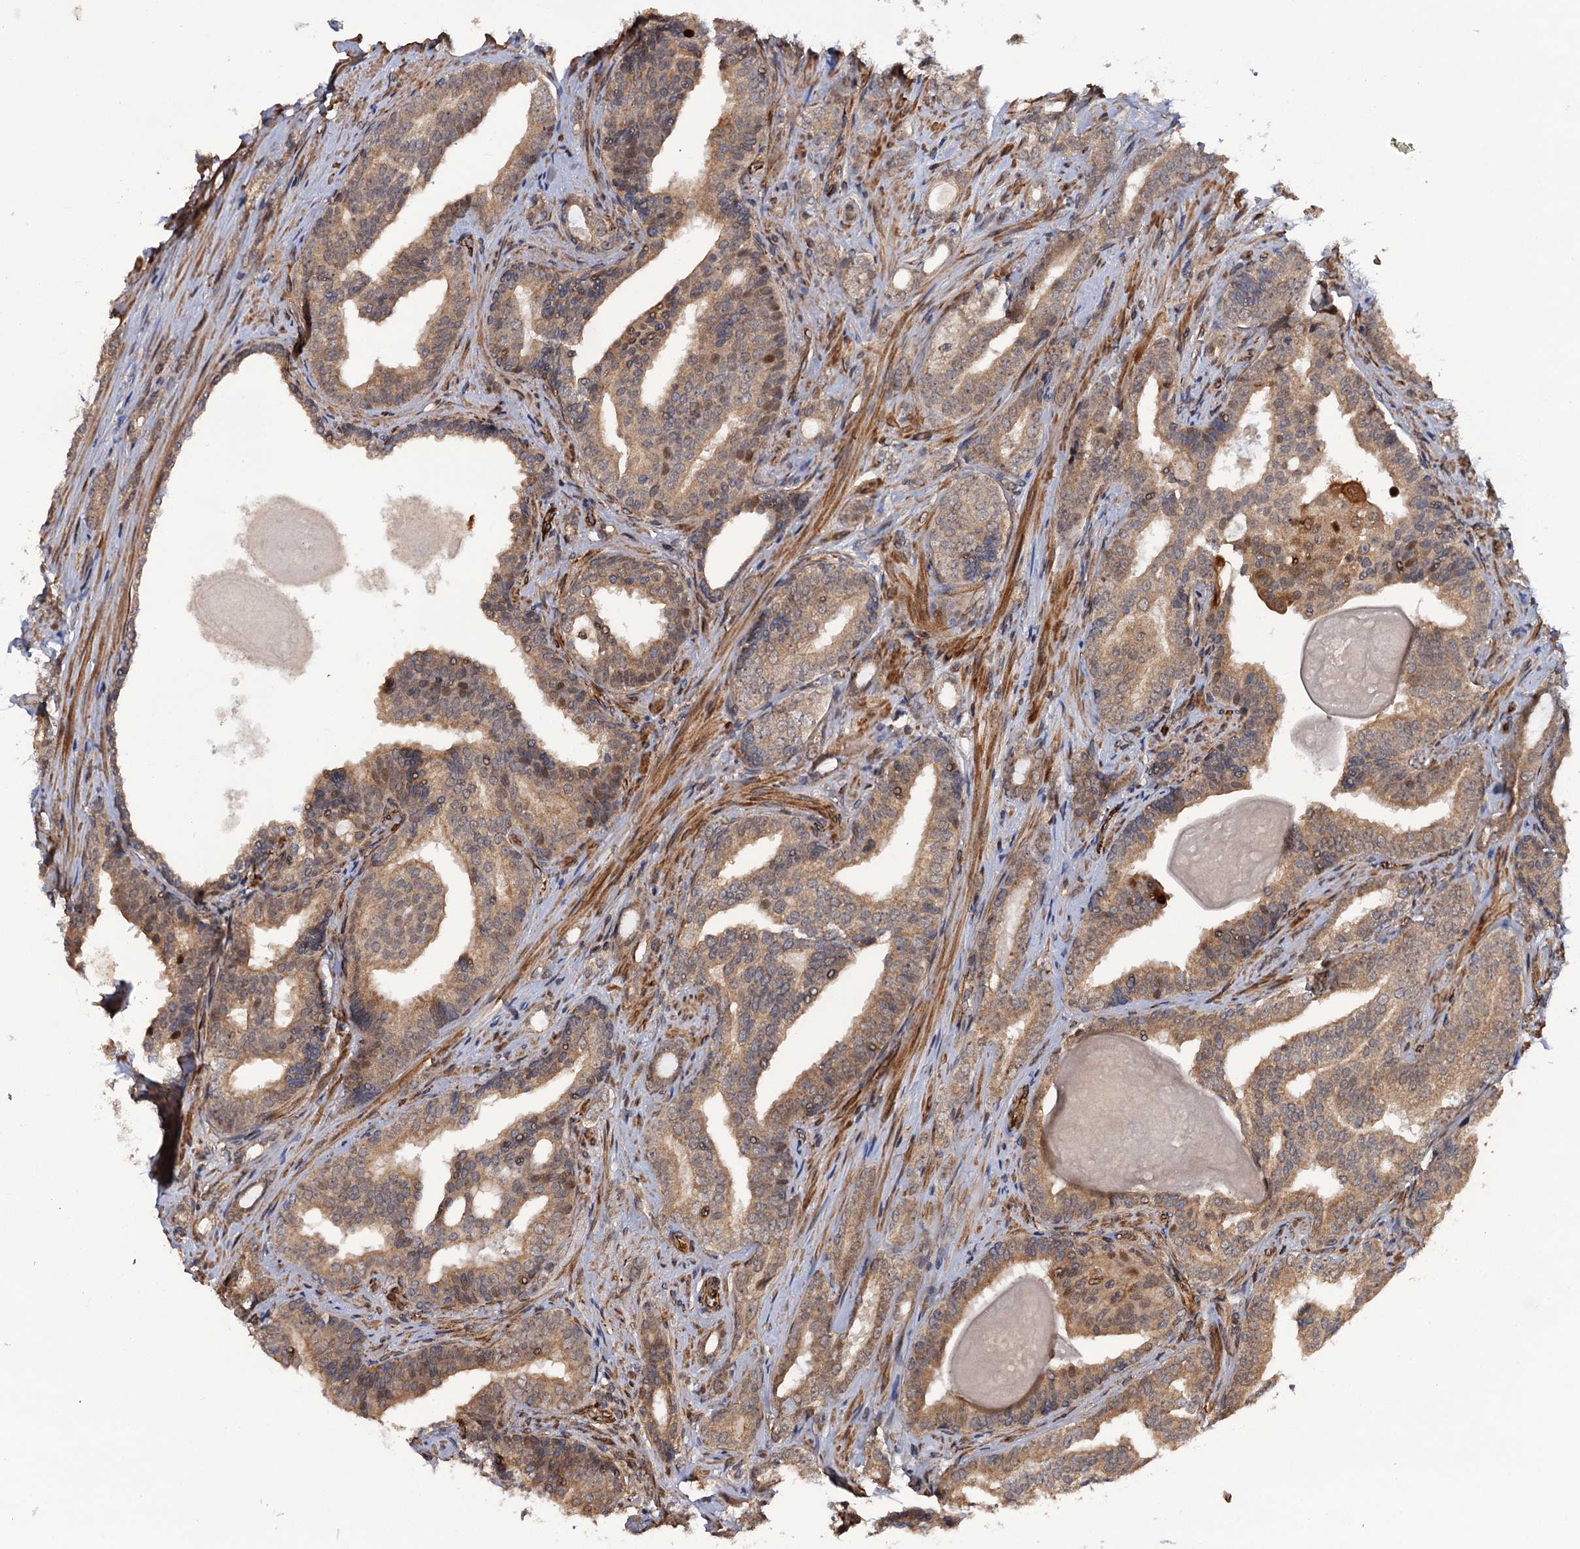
{"staining": {"intensity": "moderate", "quantity": ">75%", "location": "cytoplasmic/membranous"}, "tissue": "prostate cancer", "cell_type": "Tumor cells", "image_type": "cancer", "snomed": [{"axis": "morphology", "description": "Adenocarcinoma, High grade"}, {"axis": "topography", "description": "Prostate"}], "caption": "Brown immunohistochemical staining in human prostate cancer demonstrates moderate cytoplasmic/membranous expression in about >75% of tumor cells.", "gene": "FSIP1", "patient": {"sex": "male", "age": 63}}